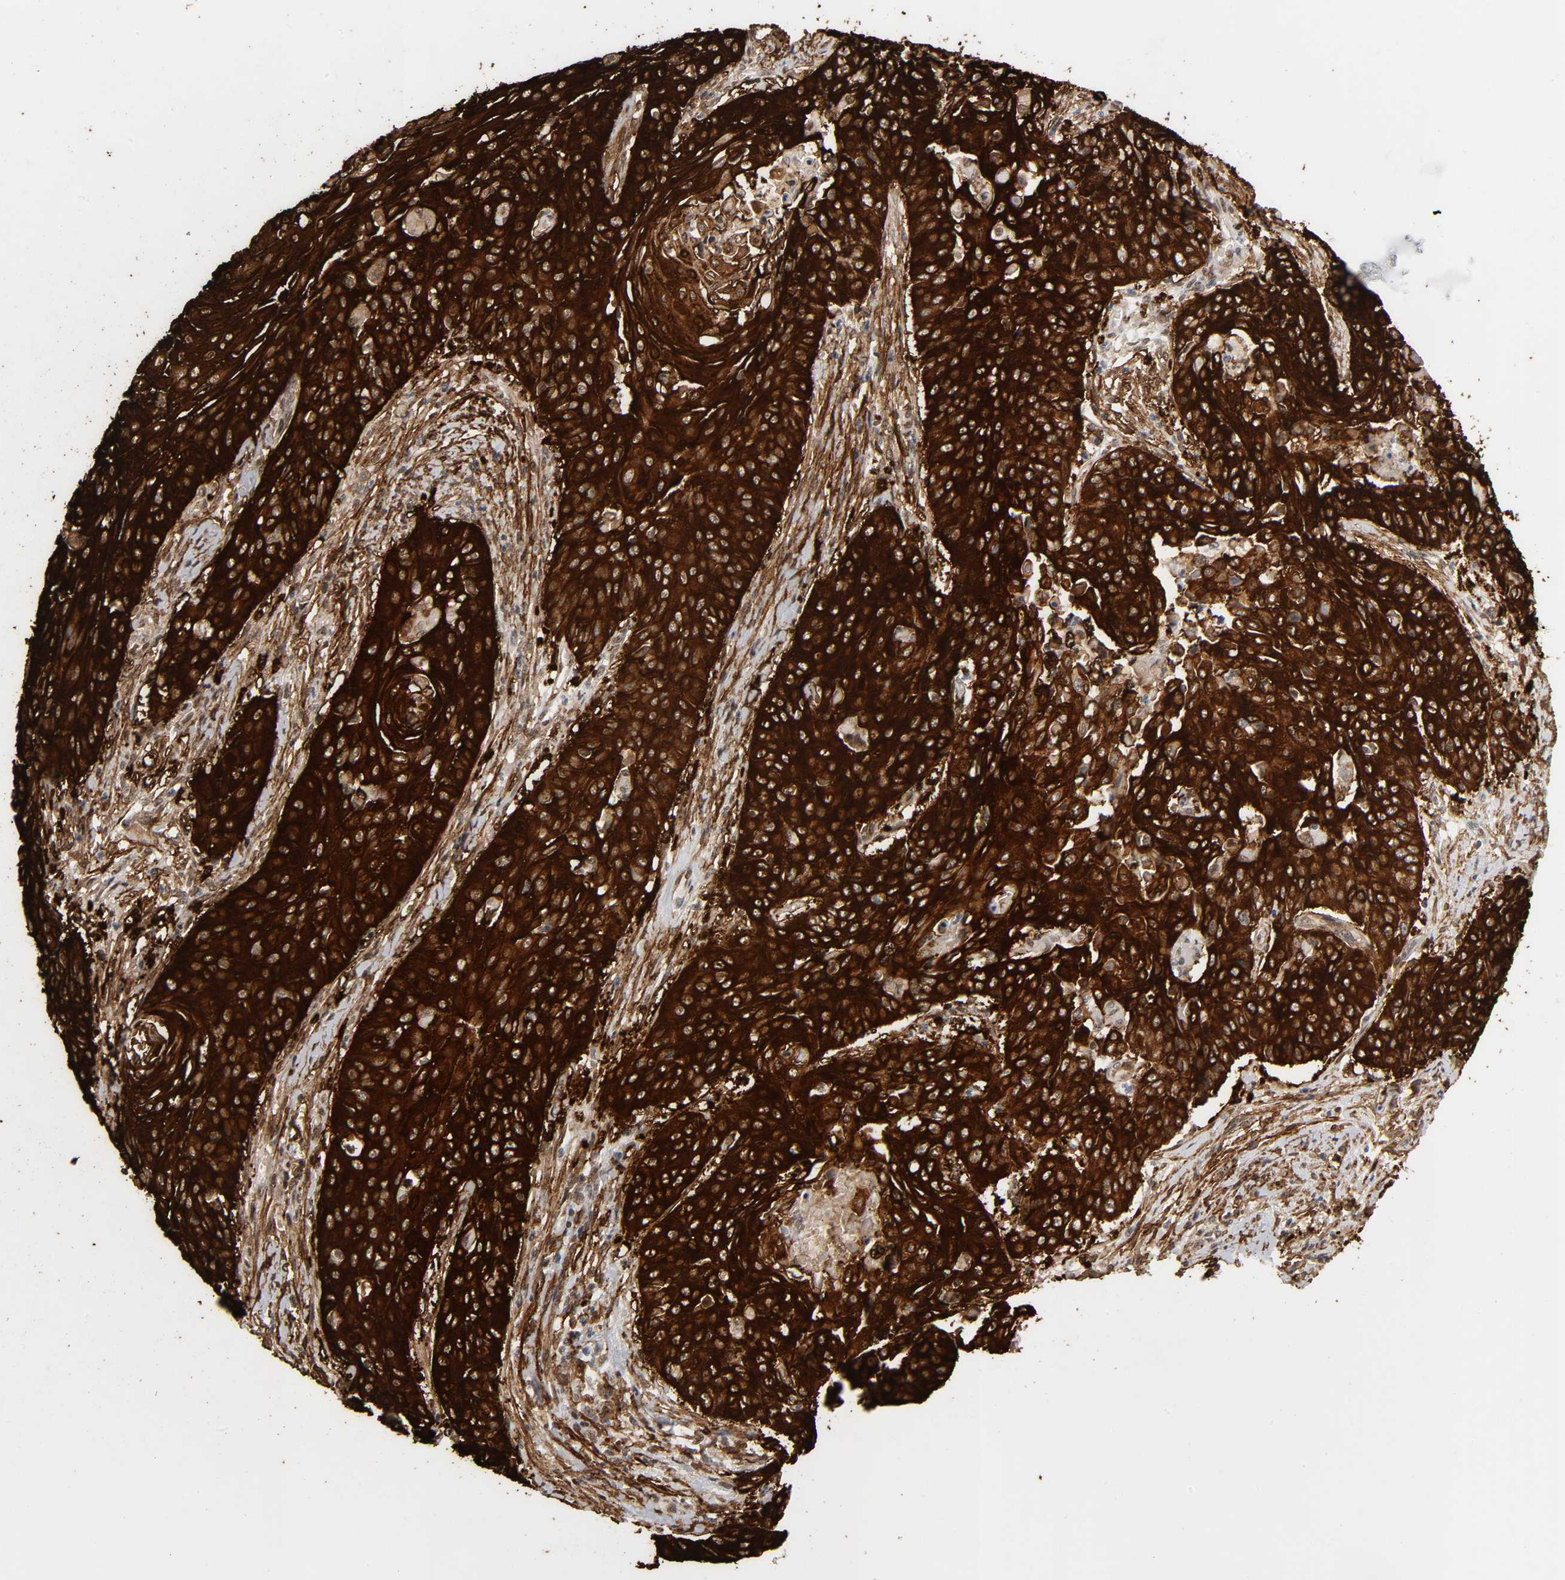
{"staining": {"intensity": "strong", "quantity": ">75%", "location": "cytoplasmic/membranous"}, "tissue": "cervical cancer", "cell_type": "Tumor cells", "image_type": "cancer", "snomed": [{"axis": "morphology", "description": "Squamous cell carcinoma, NOS"}, {"axis": "topography", "description": "Cervix"}], "caption": "Cervical cancer stained with a brown dye reveals strong cytoplasmic/membranous positive expression in about >75% of tumor cells.", "gene": "AHNAK2", "patient": {"sex": "female", "age": 33}}